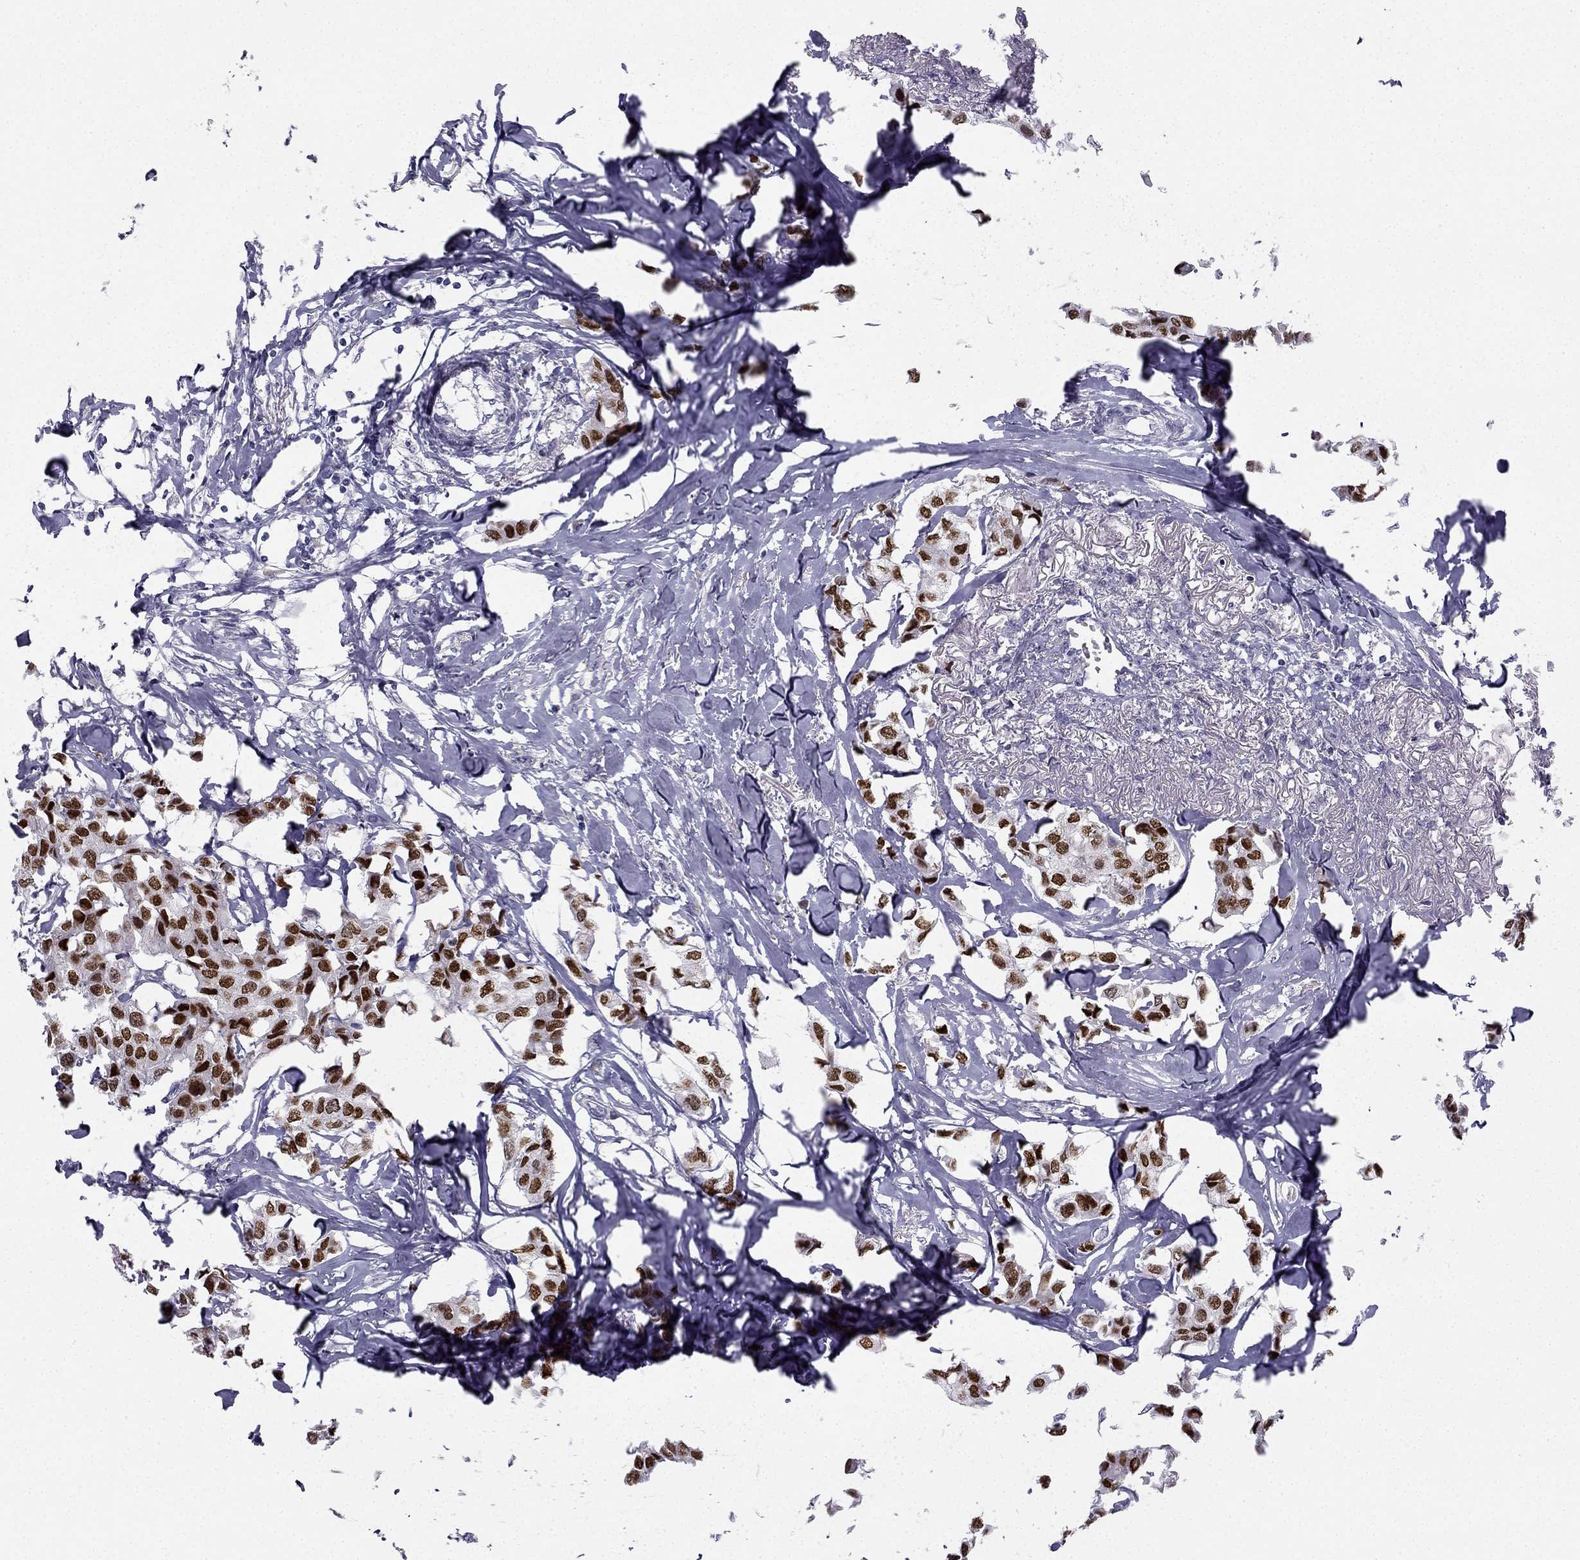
{"staining": {"intensity": "strong", "quantity": ">75%", "location": "nuclear"}, "tissue": "breast cancer", "cell_type": "Tumor cells", "image_type": "cancer", "snomed": [{"axis": "morphology", "description": "Duct carcinoma"}, {"axis": "topography", "description": "Breast"}], "caption": "Infiltrating ductal carcinoma (breast) stained for a protein exhibits strong nuclear positivity in tumor cells.", "gene": "TRPS1", "patient": {"sex": "female", "age": 80}}